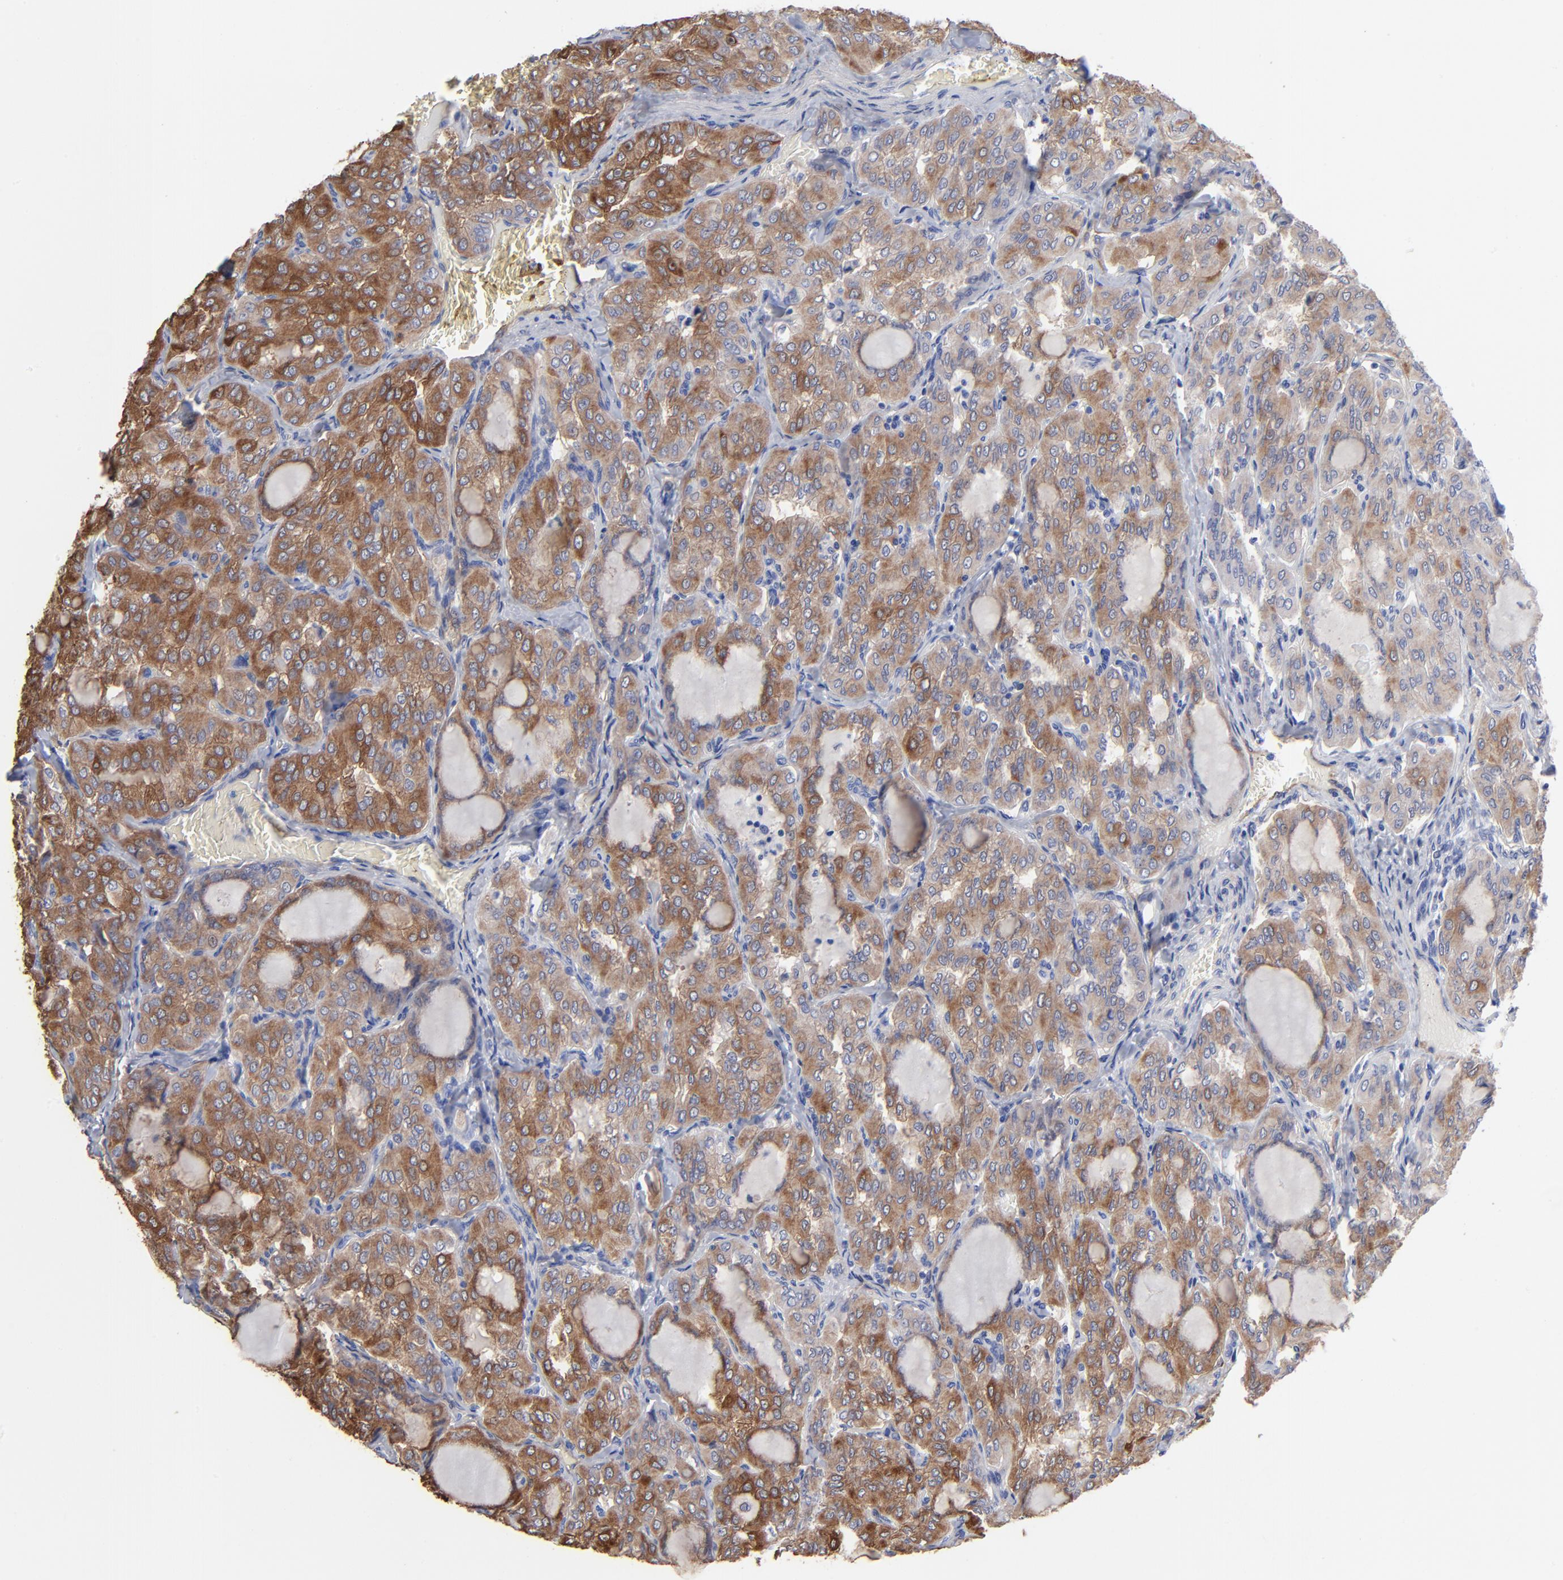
{"staining": {"intensity": "moderate", "quantity": ">75%", "location": "cytoplasmic/membranous"}, "tissue": "thyroid cancer", "cell_type": "Tumor cells", "image_type": "cancer", "snomed": [{"axis": "morphology", "description": "Papillary adenocarcinoma, NOS"}, {"axis": "topography", "description": "Thyroid gland"}], "caption": "This is an image of immunohistochemistry (IHC) staining of thyroid papillary adenocarcinoma, which shows moderate expression in the cytoplasmic/membranous of tumor cells.", "gene": "CILP", "patient": {"sex": "male", "age": 20}}